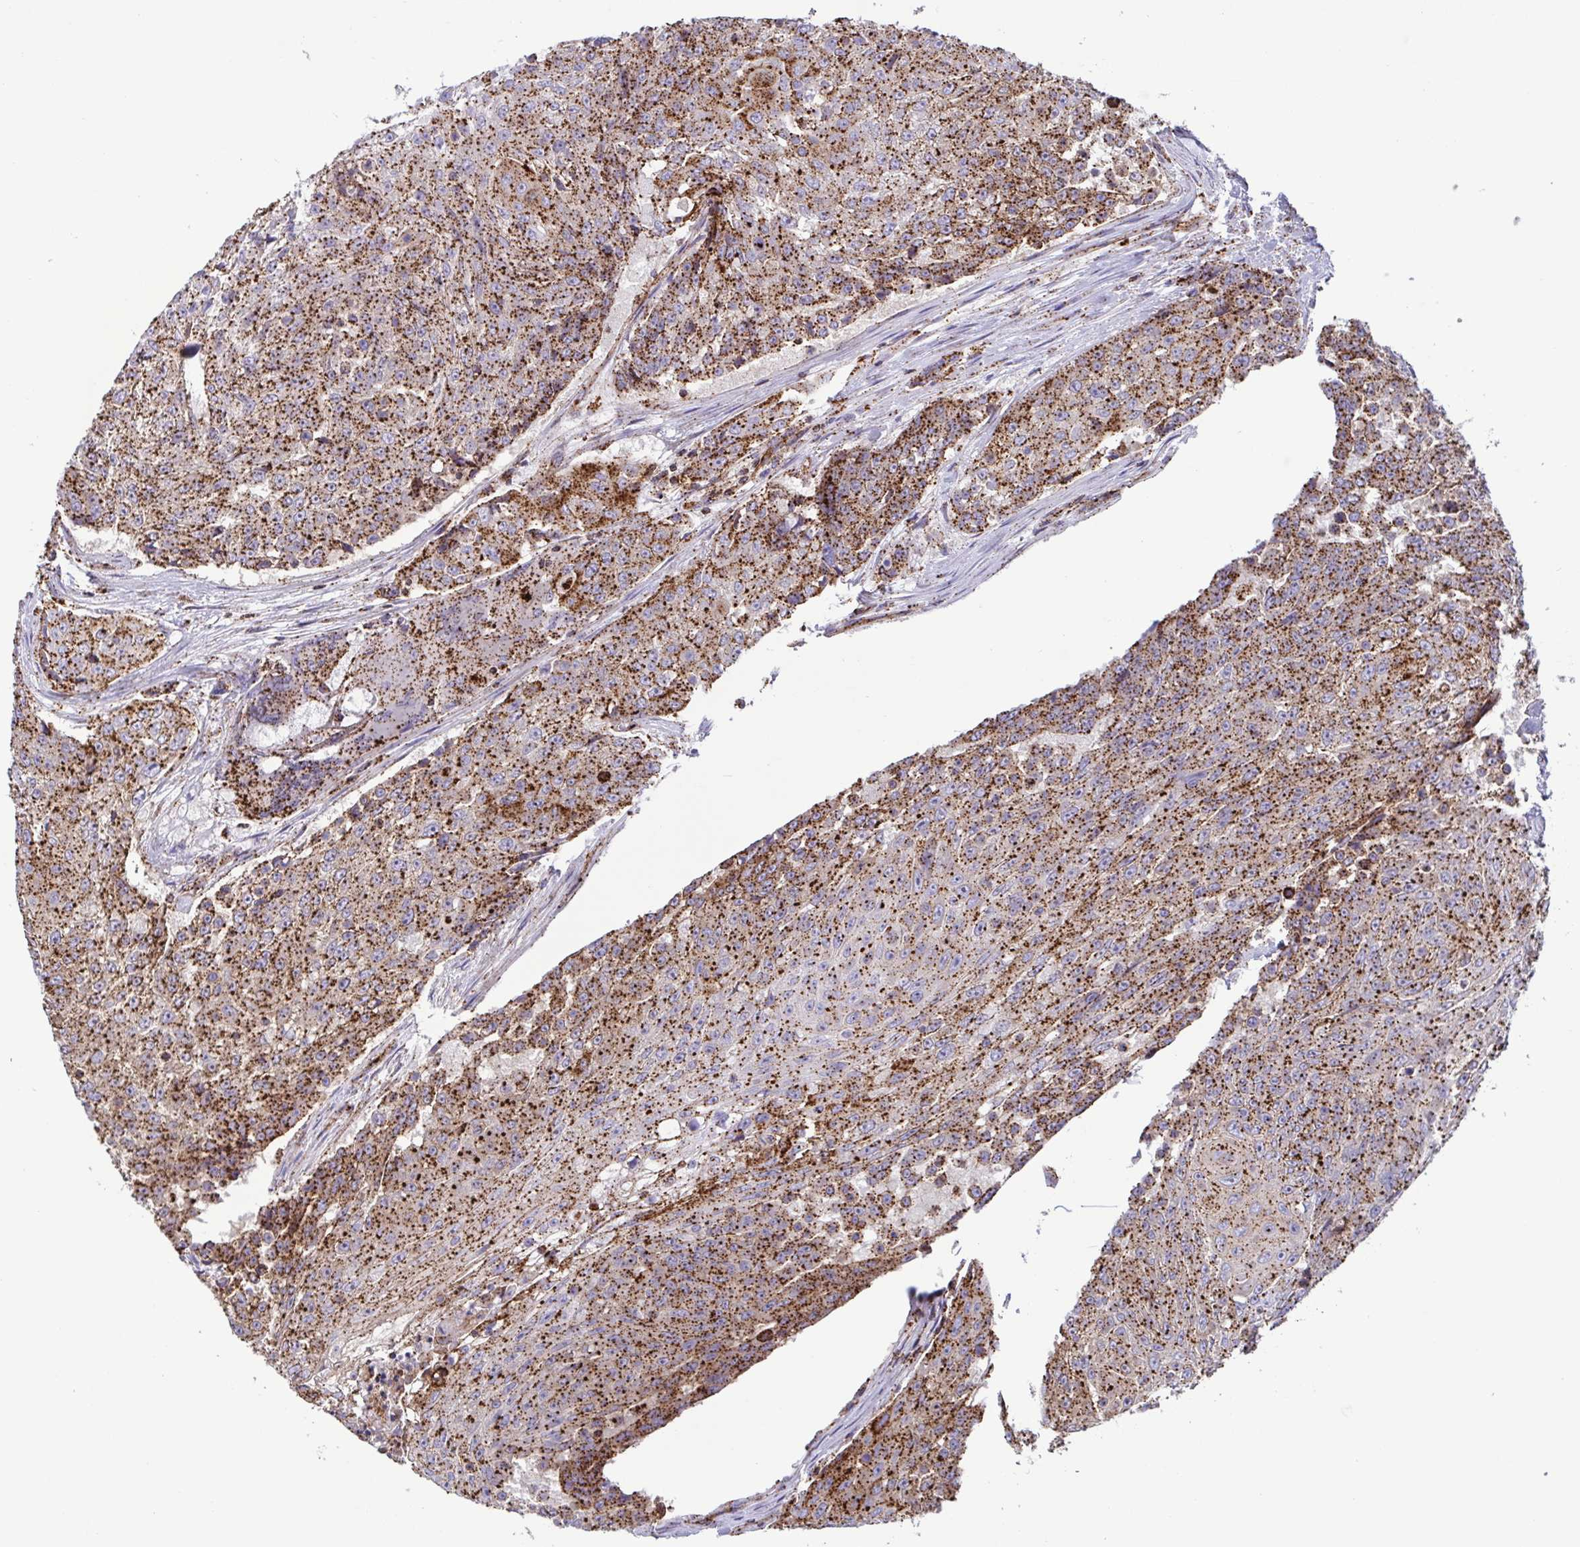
{"staining": {"intensity": "strong", "quantity": ">75%", "location": "cytoplasmic/membranous"}, "tissue": "urothelial cancer", "cell_type": "Tumor cells", "image_type": "cancer", "snomed": [{"axis": "morphology", "description": "Urothelial carcinoma, High grade"}, {"axis": "topography", "description": "Urinary bladder"}], "caption": "Protein staining by IHC demonstrates strong cytoplasmic/membranous expression in about >75% of tumor cells in high-grade urothelial carcinoma.", "gene": "CHMP1B", "patient": {"sex": "female", "age": 63}}